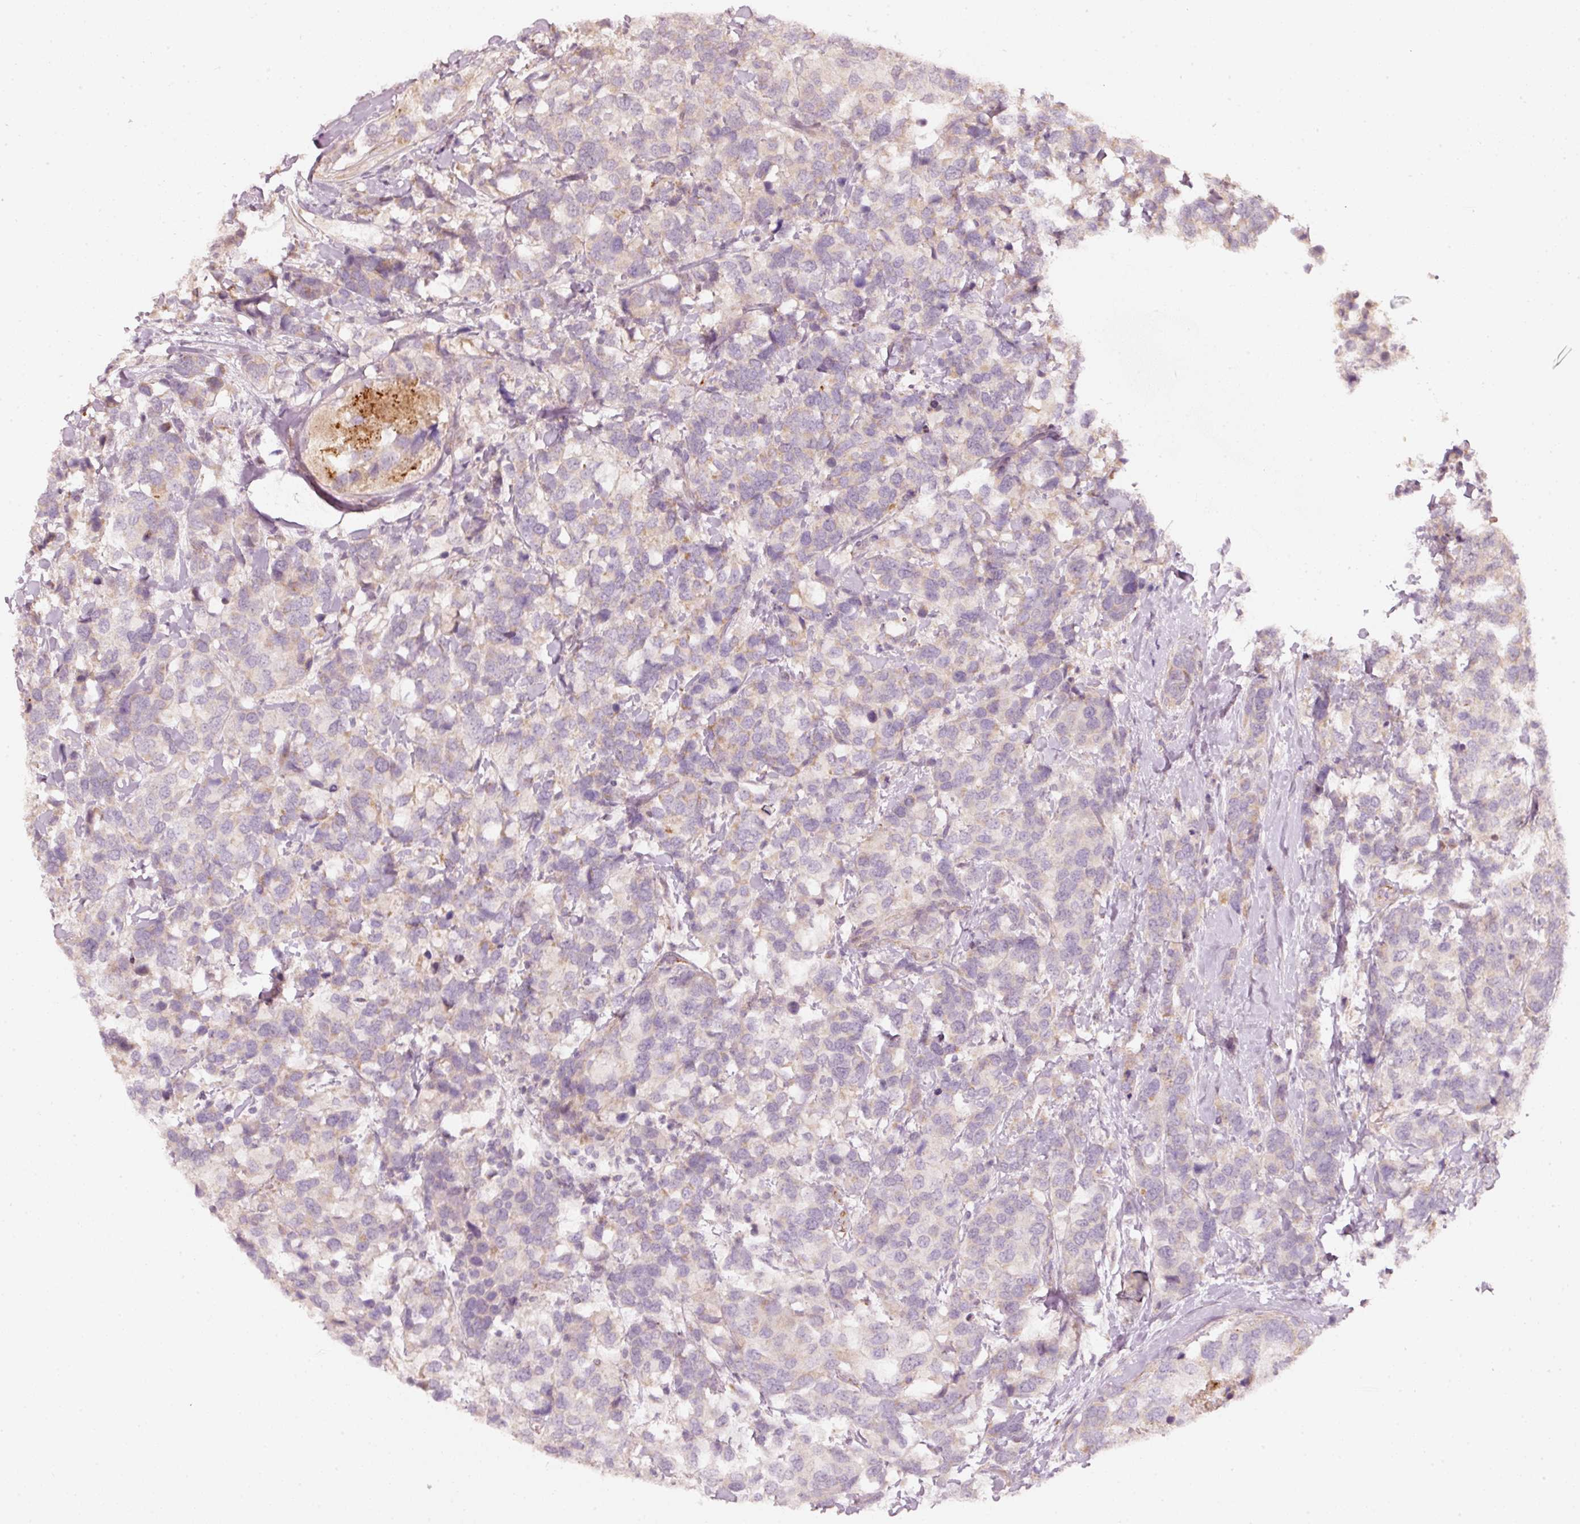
{"staining": {"intensity": "weak", "quantity": "<25%", "location": "cytoplasmic/membranous"}, "tissue": "breast cancer", "cell_type": "Tumor cells", "image_type": "cancer", "snomed": [{"axis": "morphology", "description": "Lobular carcinoma"}, {"axis": "topography", "description": "Breast"}], "caption": "This is a photomicrograph of IHC staining of breast lobular carcinoma, which shows no positivity in tumor cells.", "gene": "ARHGAP22", "patient": {"sex": "female", "age": 59}}